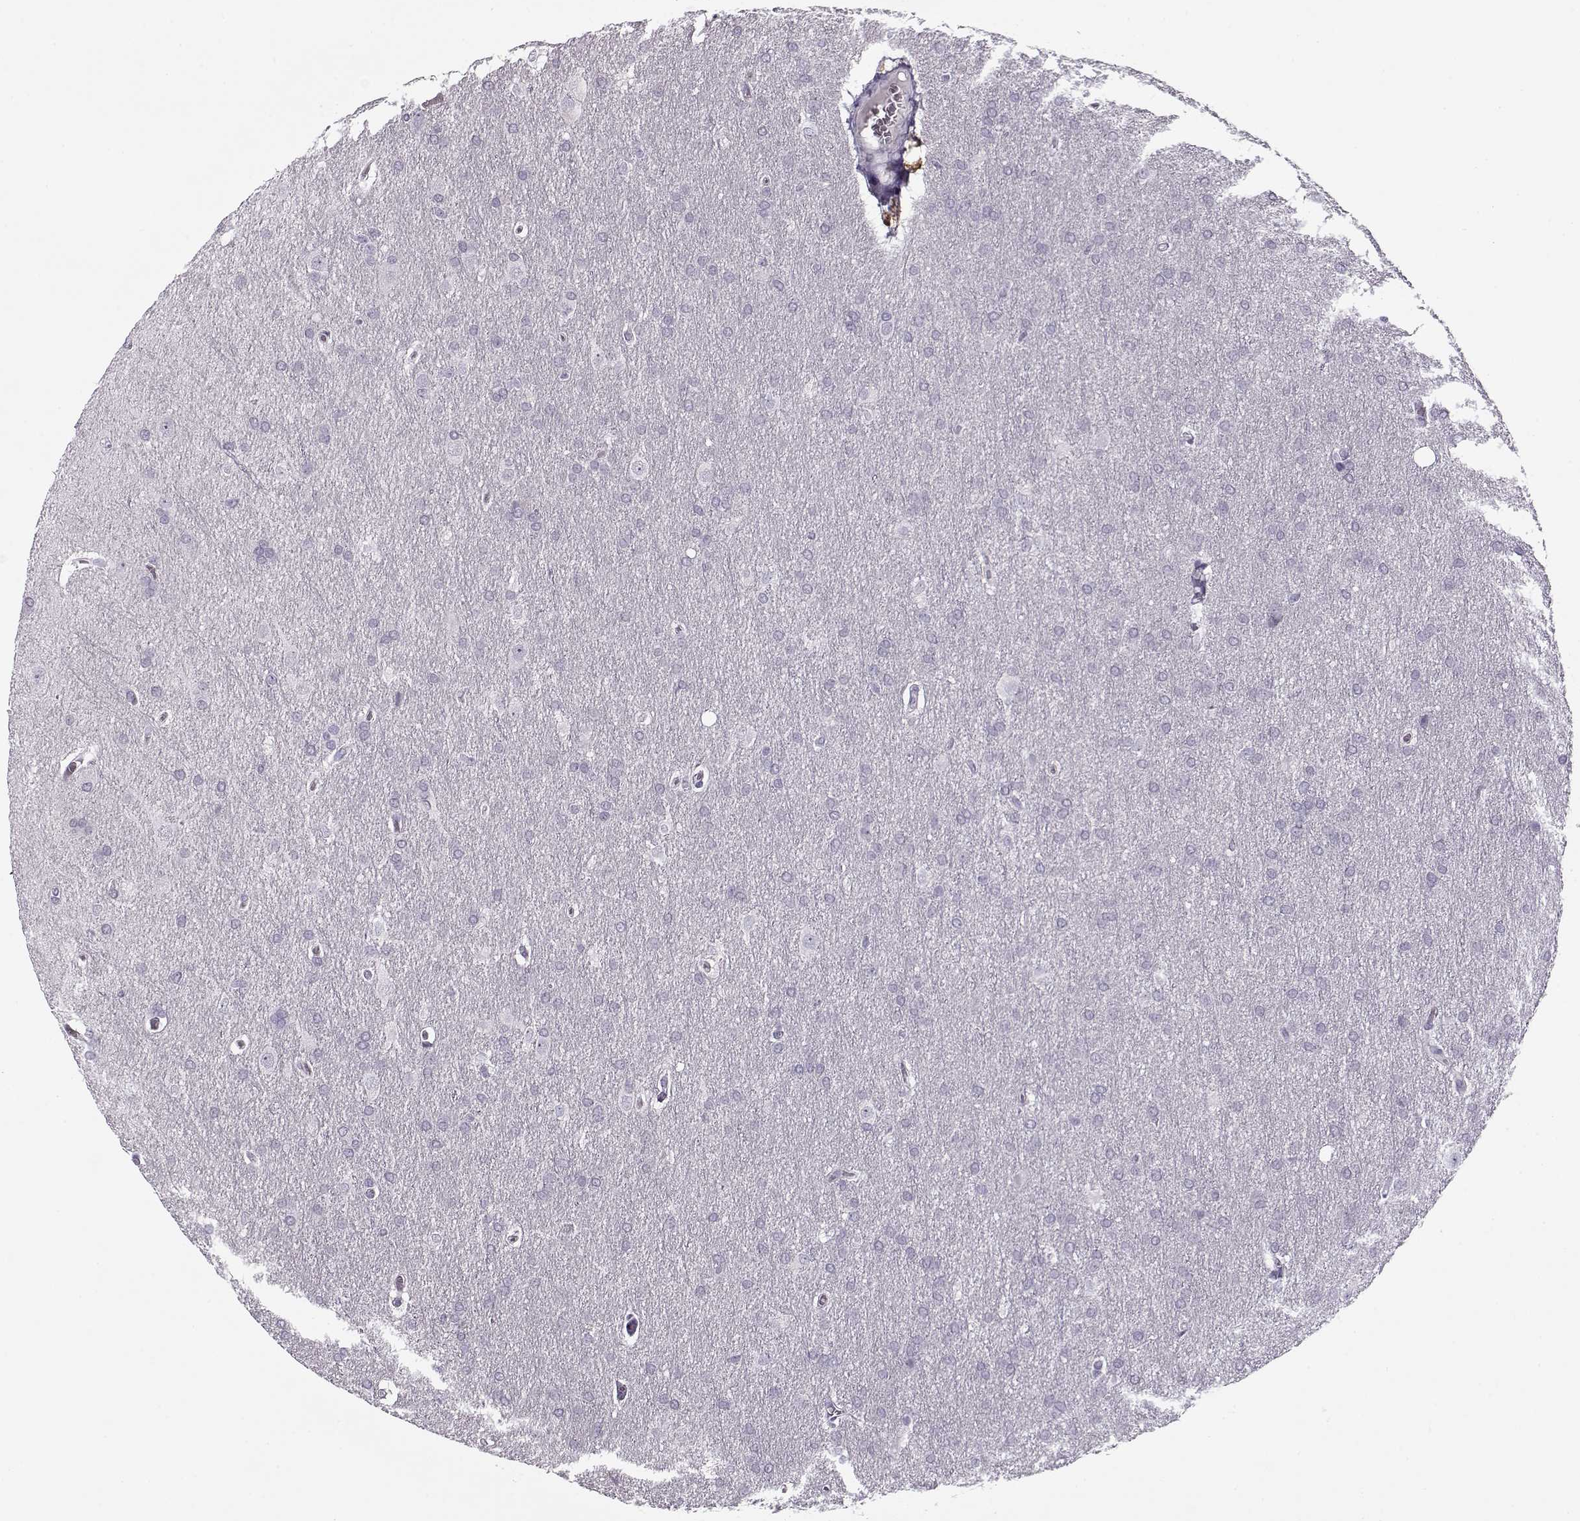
{"staining": {"intensity": "negative", "quantity": "none", "location": "none"}, "tissue": "glioma", "cell_type": "Tumor cells", "image_type": "cancer", "snomed": [{"axis": "morphology", "description": "Glioma, malignant, Low grade"}, {"axis": "topography", "description": "Brain"}], "caption": "This is a histopathology image of immunohistochemistry (IHC) staining of glioma, which shows no staining in tumor cells.", "gene": "PNMT", "patient": {"sex": "female", "age": 32}}